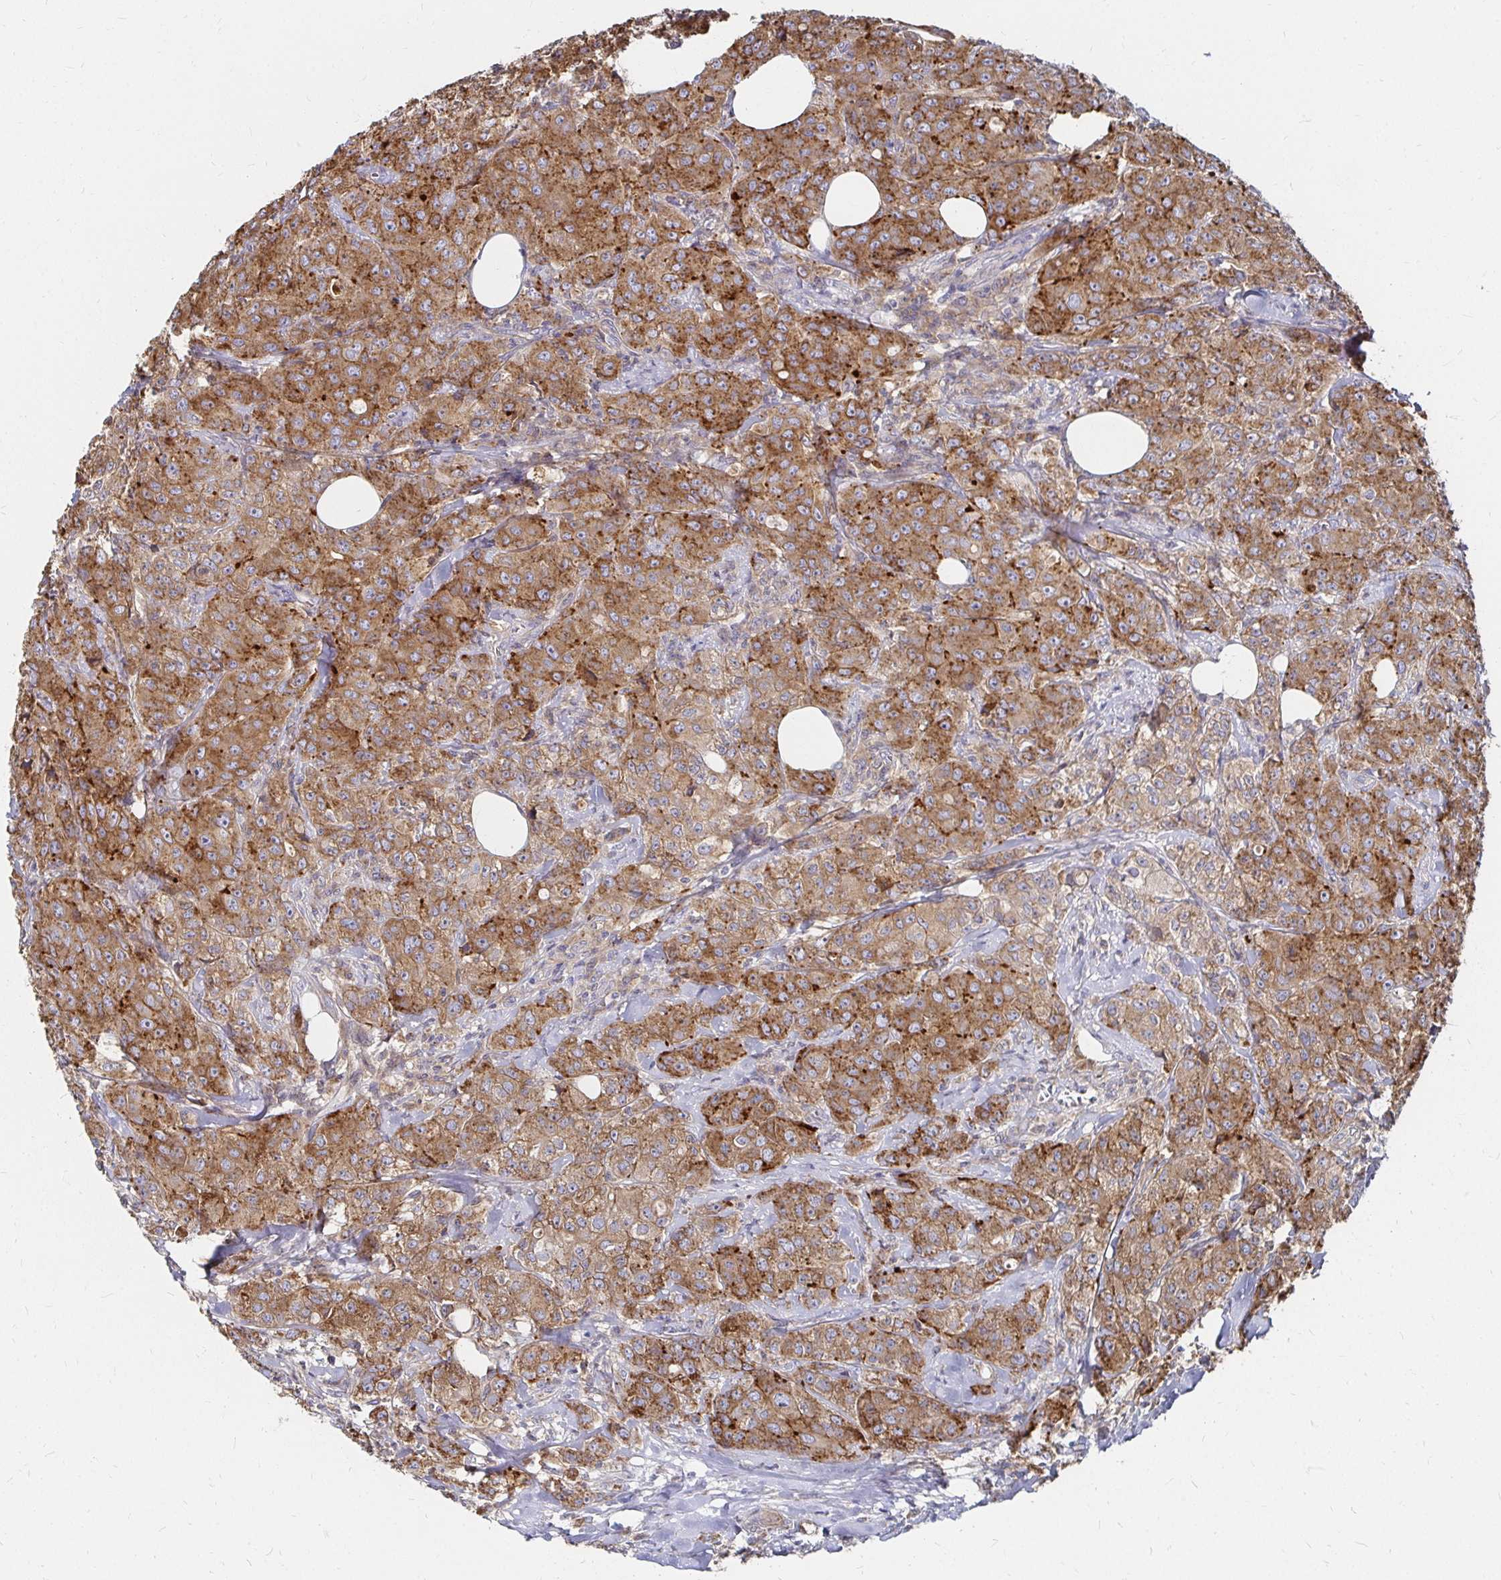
{"staining": {"intensity": "moderate", "quantity": ">75%", "location": "cytoplasmic/membranous"}, "tissue": "breast cancer", "cell_type": "Tumor cells", "image_type": "cancer", "snomed": [{"axis": "morphology", "description": "Normal tissue, NOS"}, {"axis": "morphology", "description": "Duct carcinoma"}, {"axis": "topography", "description": "Breast"}], "caption": "Protein expression by immunohistochemistry (IHC) reveals moderate cytoplasmic/membranous expression in approximately >75% of tumor cells in breast cancer. (IHC, brightfield microscopy, high magnification).", "gene": "NCSTN", "patient": {"sex": "female", "age": 43}}